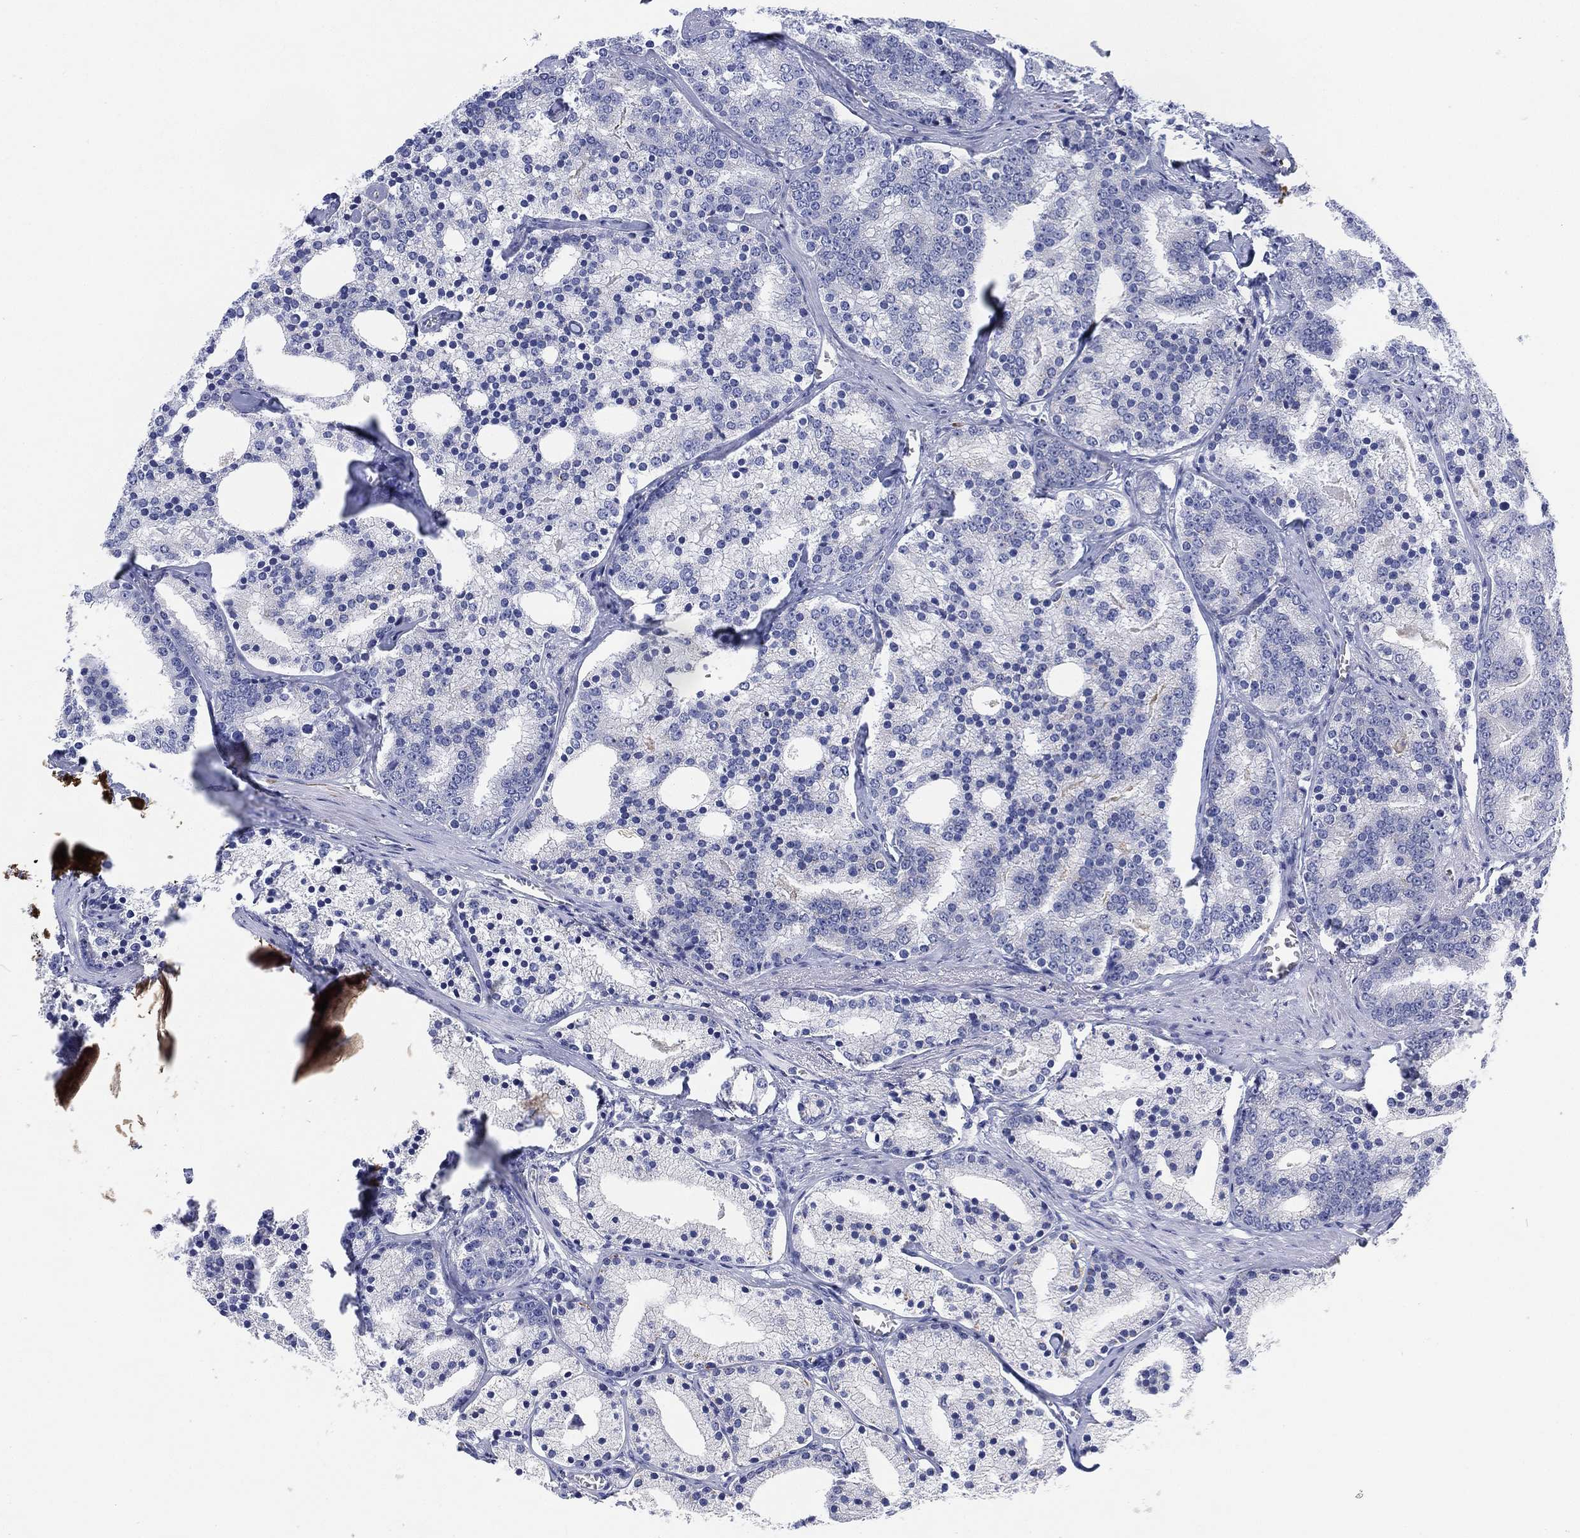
{"staining": {"intensity": "negative", "quantity": "none", "location": "none"}, "tissue": "prostate cancer", "cell_type": "Tumor cells", "image_type": "cancer", "snomed": [{"axis": "morphology", "description": "Adenocarcinoma, NOS"}, {"axis": "topography", "description": "Prostate"}], "caption": "A high-resolution micrograph shows IHC staining of prostate cancer (adenocarcinoma), which exhibits no significant expression in tumor cells. (IHC, brightfield microscopy, high magnification).", "gene": "SLC9C2", "patient": {"sex": "male", "age": 69}}